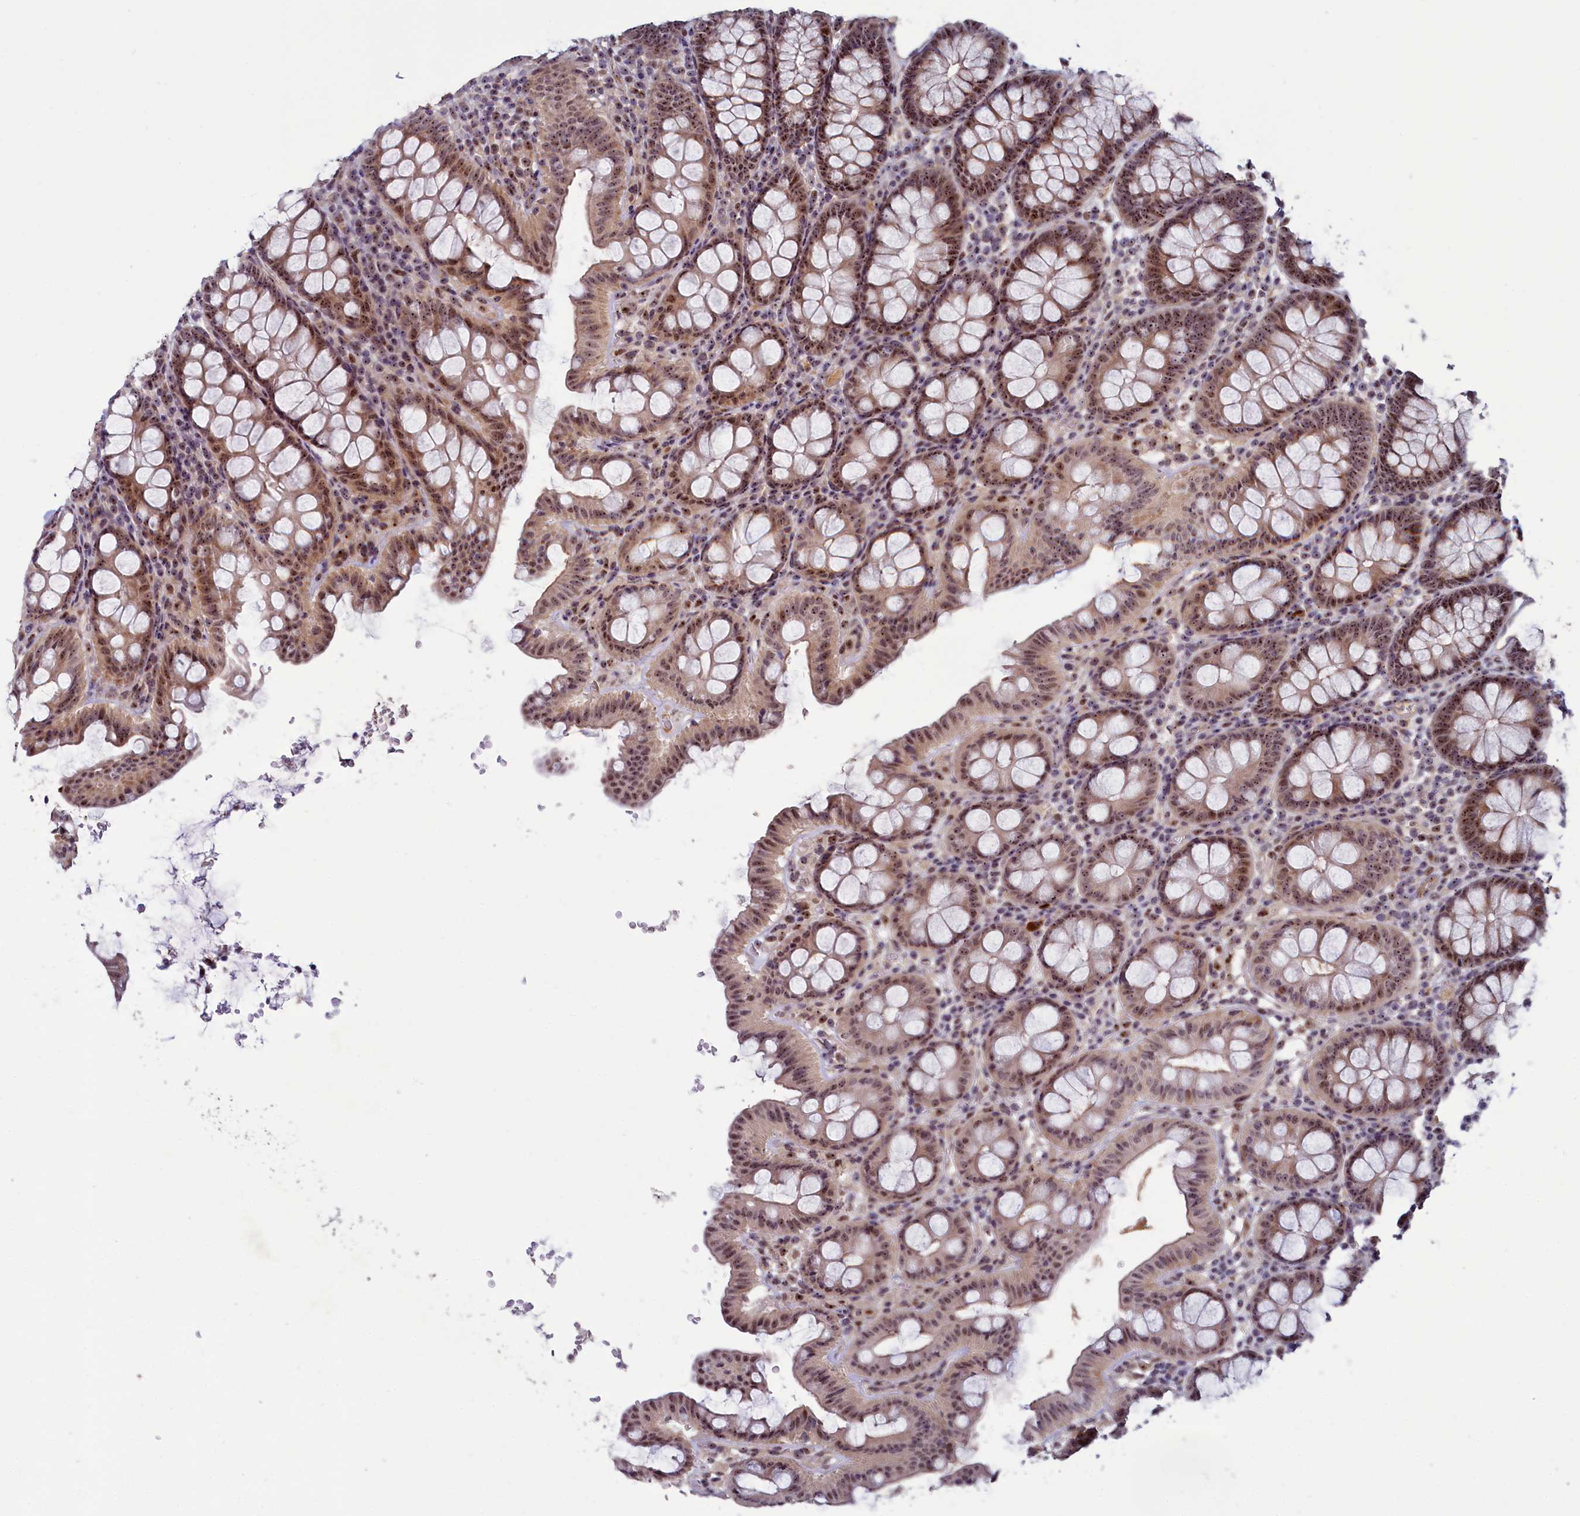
{"staining": {"intensity": "weak", "quantity": ">75%", "location": "nuclear"}, "tissue": "colon", "cell_type": "Endothelial cells", "image_type": "normal", "snomed": [{"axis": "morphology", "description": "Normal tissue, NOS"}, {"axis": "topography", "description": "Colon"}], "caption": "Endothelial cells display low levels of weak nuclear staining in about >75% of cells in benign colon.", "gene": "TCOF1", "patient": {"sex": "male", "age": 75}}